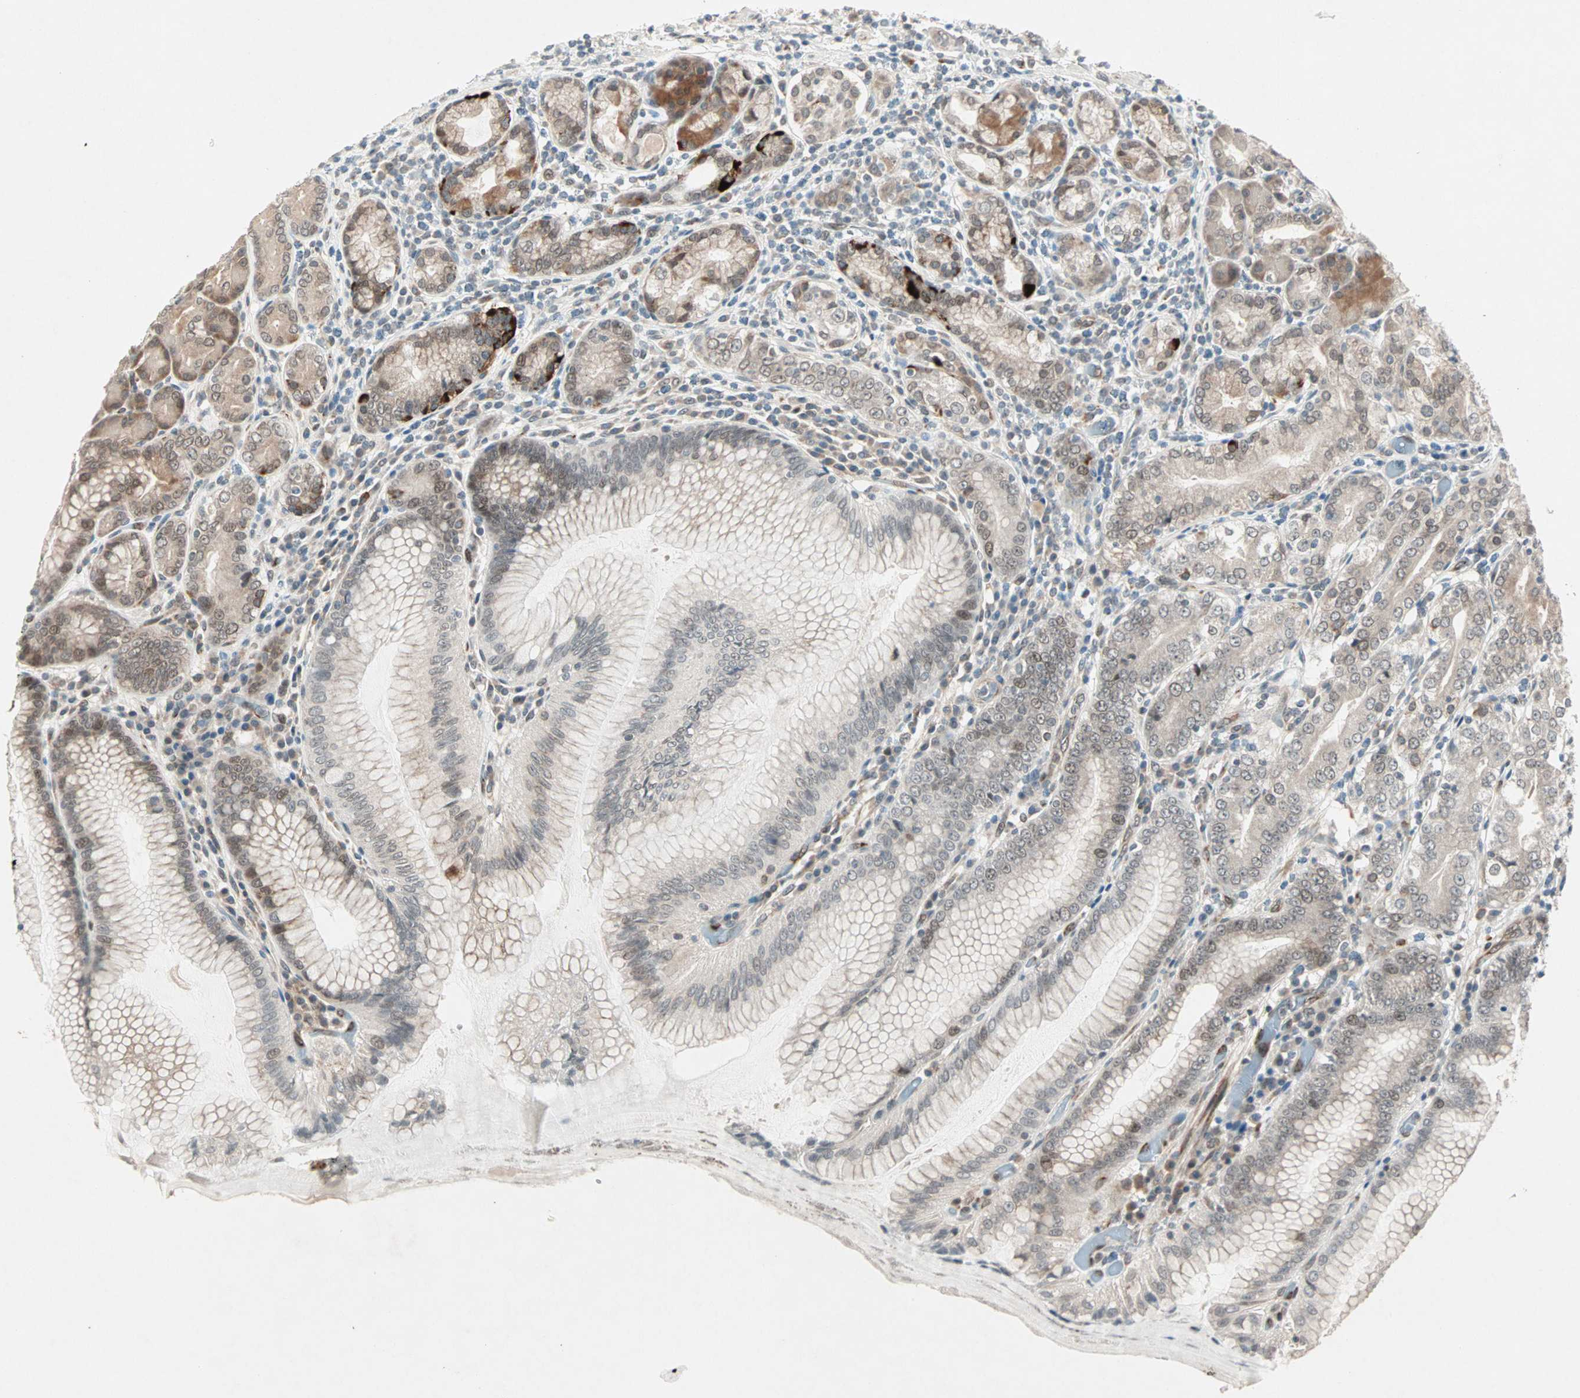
{"staining": {"intensity": "moderate", "quantity": ">75%", "location": "cytoplasmic/membranous,nuclear"}, "tissue": "stomach", "cell_type": "Glandular cells", "image_type": "normal", "snomed": [{"axis": "morphology", "description": "Normal tissue, NOS"}, {"axis": "topography", "description": "Stomach, lower"}], "caption": "Brown immunohistochemical staining in unremarkable stomach demonstrates moderate cytoplasmic/membranous,nuclear expression in about >75% of glandular cells.", "gene": "ZNF37A", "patient": {"sex": "female", "age": 76}}